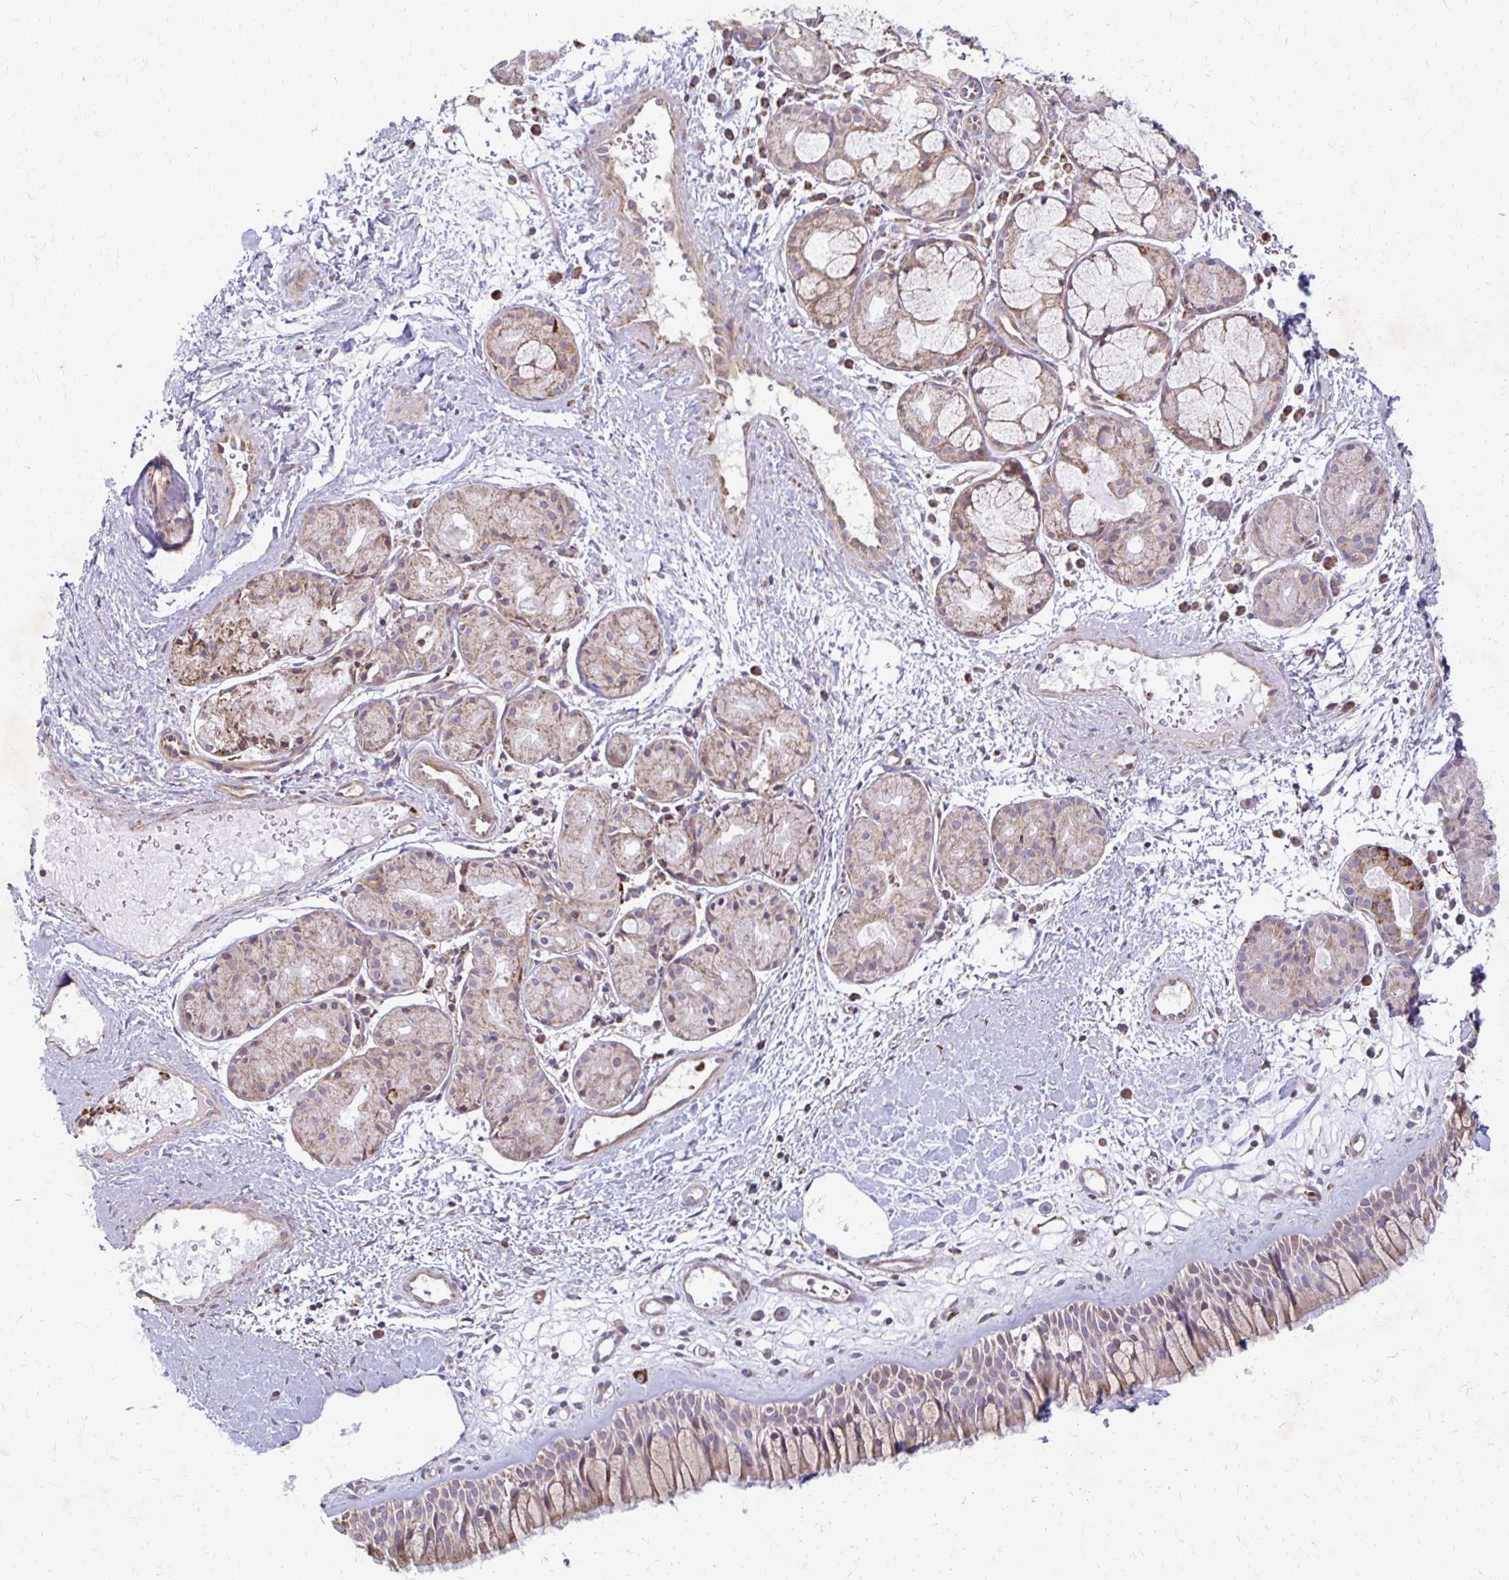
{"staining": {"intensity": "weak", "quantity": ">75%", "location": "cytoplasmic/membranous,nuclear"}, "tissue": "nasopharynx", "cell_type": "Respiratory epithelial cells", "image_type": "normal", "snomed": [{"axis": "morphology", "description": "Normal tissue, NOS"}, {"axis": "topography", "description": "Nasopharynx"}], "caption": "Brown immunohistochemical staining in normal human nasopharynx displays weak cytoplasmic/membranous,nuclear expression in about >75% of respiratory epithelial cells.", "gene": "EIF4EBP2", "patient": {"sex": "male", "age": 65}}